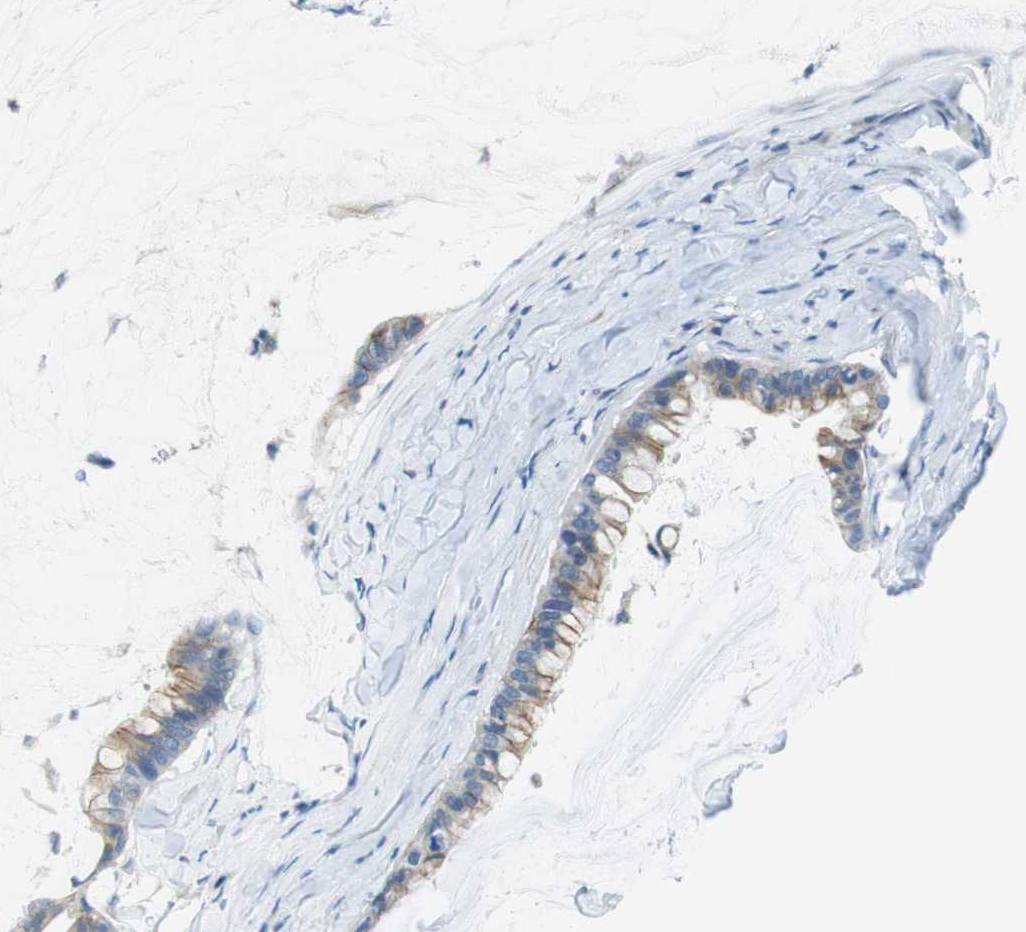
{"staining": {"intensity": "moderate", "quantity": ">75%", "location": "cytoplasmic/membranous"}, "tissue": "pancreatic cancer", "cell_type": "Tumor cells", "image_type": "cancer", "snomed": [{"axis": "morphology", "description": "Adenocarcinoma, NOS"}, {"axis": "topography", "description": "Pancreas"}], "caption": "Pancreatic adenocarcinoma stained for a protein demonstrates moderate cytoplasmic/membranous positivity in tumor cells. The staining is performed using DAB brown chromogen to label protein expression. The nuclei are counter-stained blue using hematoxylin.", "gene": "CLMN", "patient": {"sex": "male", "age": 41}}